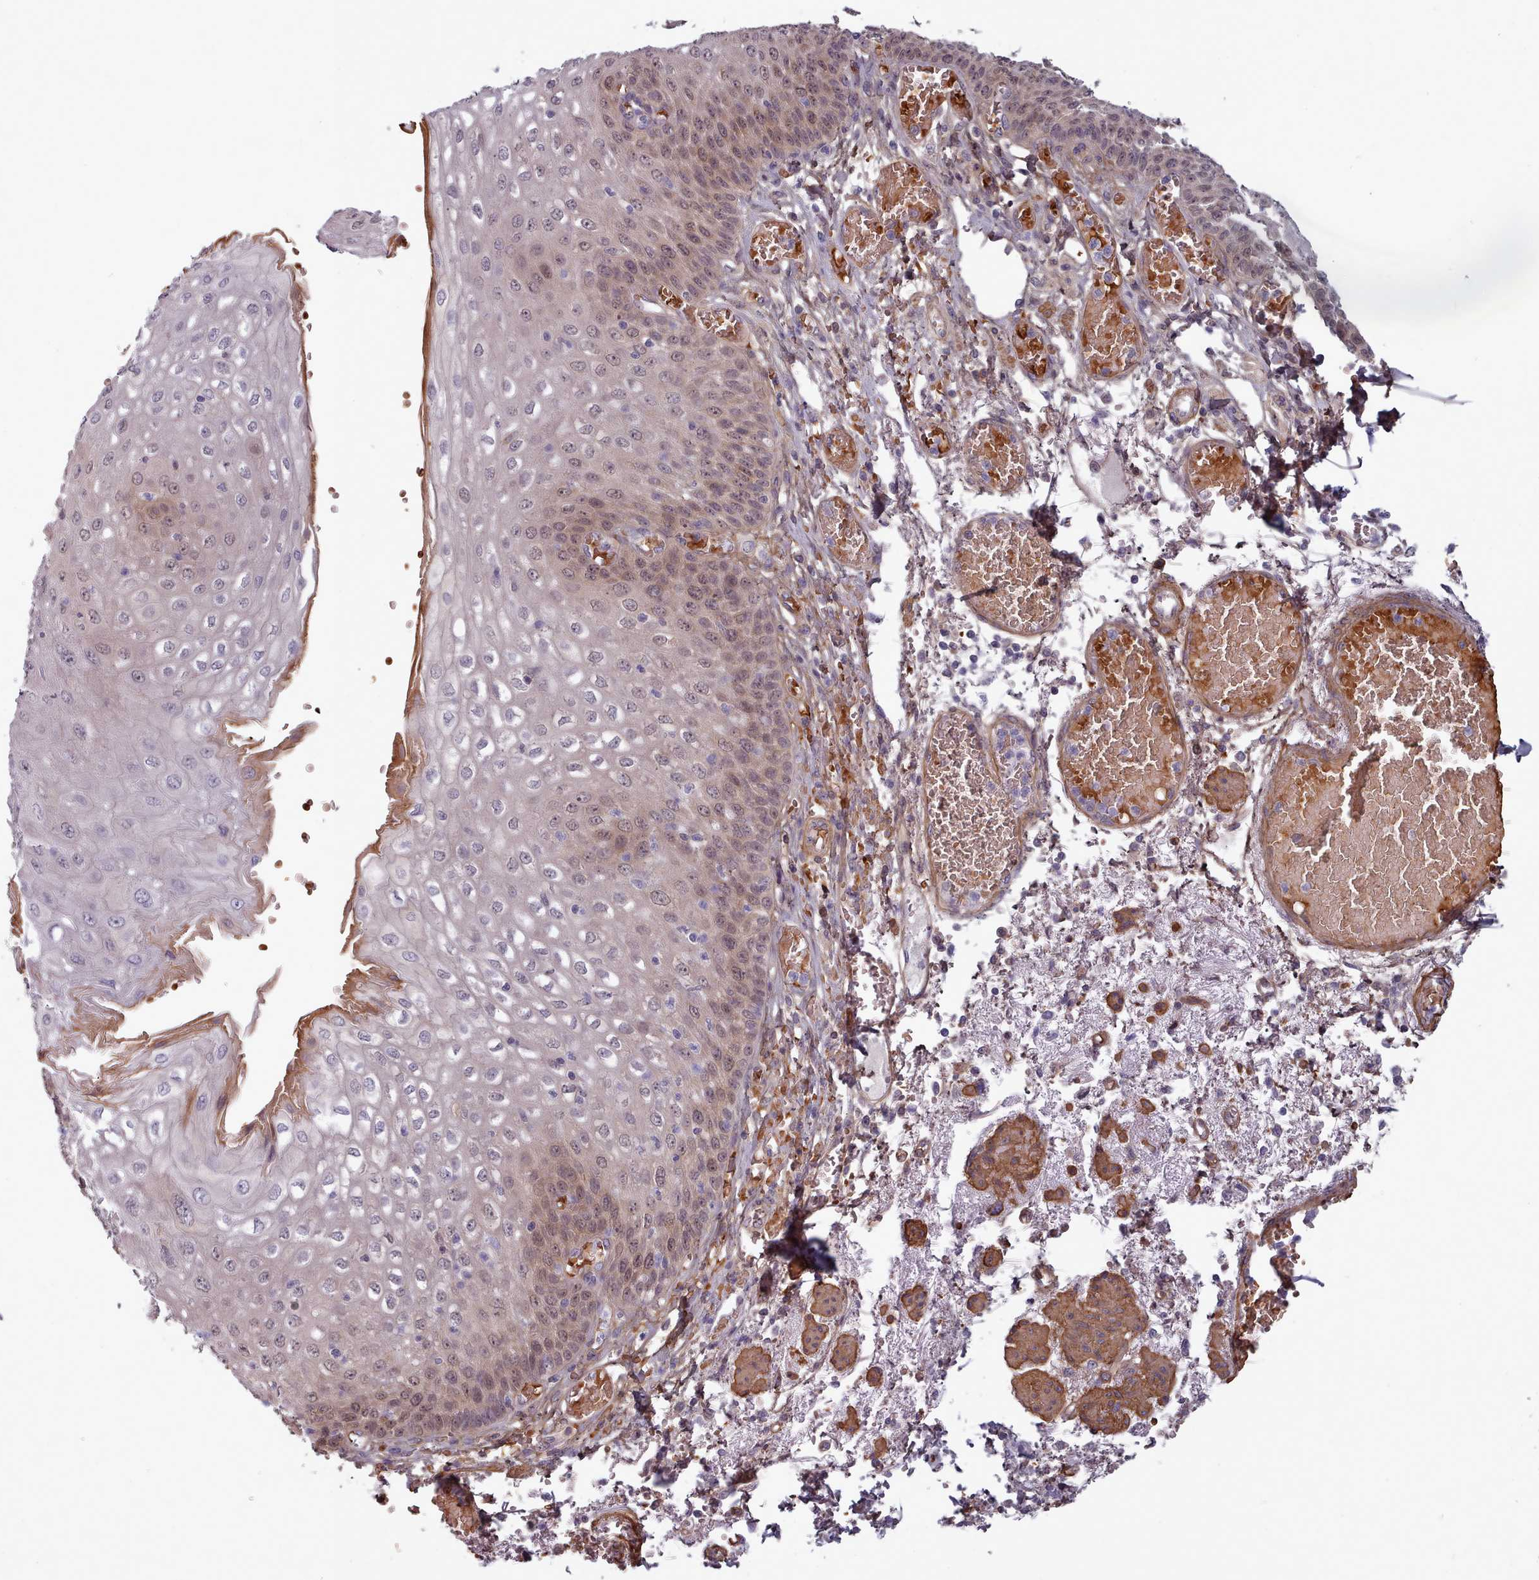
{"staining": {"intensity": "weak", "quantity": ">75%", "location": "cytoplasmic/membranous,nuclear"}, "tissue": "esophagus", "cell_type": "Squamous epithelial cells", "image_type": "normal", "snomed": [{"axis": "morphology", "description": "Normal tissue, NOS"}, {"axis": "topography", "description": "Esophagus"}], "caption": "This is an image of IHC staining of normal esophagus, which shows weak expression in the cytoplasmic/membranous,nuclear of squamous epithelial cells.", "gene": "CLNS1A", "patient": {"sex": "male", "age": 81}}